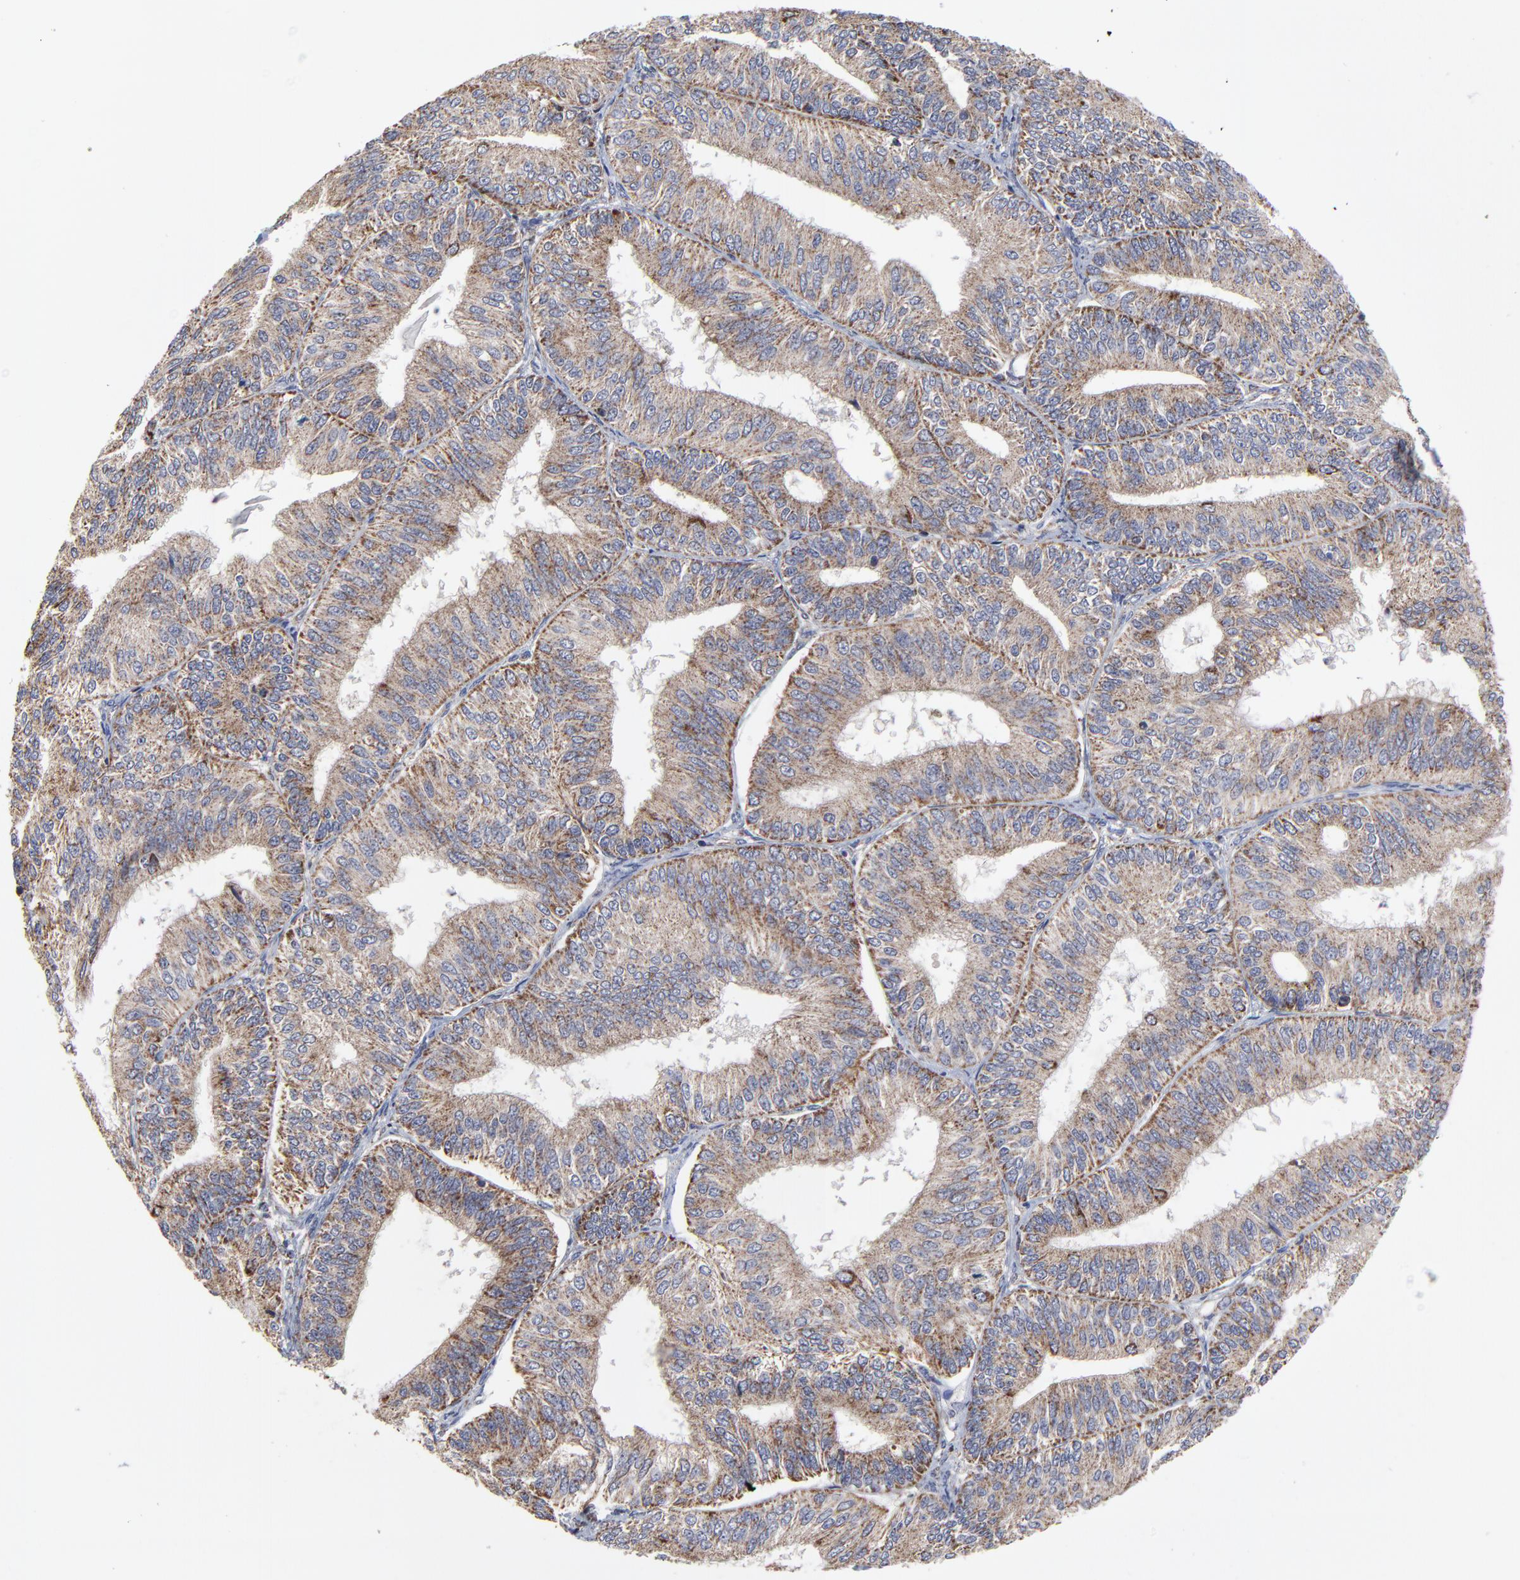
{"staining": {"intensity": "weak", "quantity": ">75%", "location": "cytoplasmic/membranous"}, "tissue": "endometrial cancer", "cell_type": "Tumor cells", "image_type": "cancer", "snomed": [{"axis": "morphology", "description": "Adenocarcinoma, NOS"}, {"axis": "topography", "description": "Endometrium"}], "caption": "About >75% of tumor cells in human endometrial cancer demonstrate weak cytoplasmic/membranous protein expression as visualized by brown immunohistochemical staining.", "gene": "ZNF550", "patient": {"sex": "female", "age": 55}}